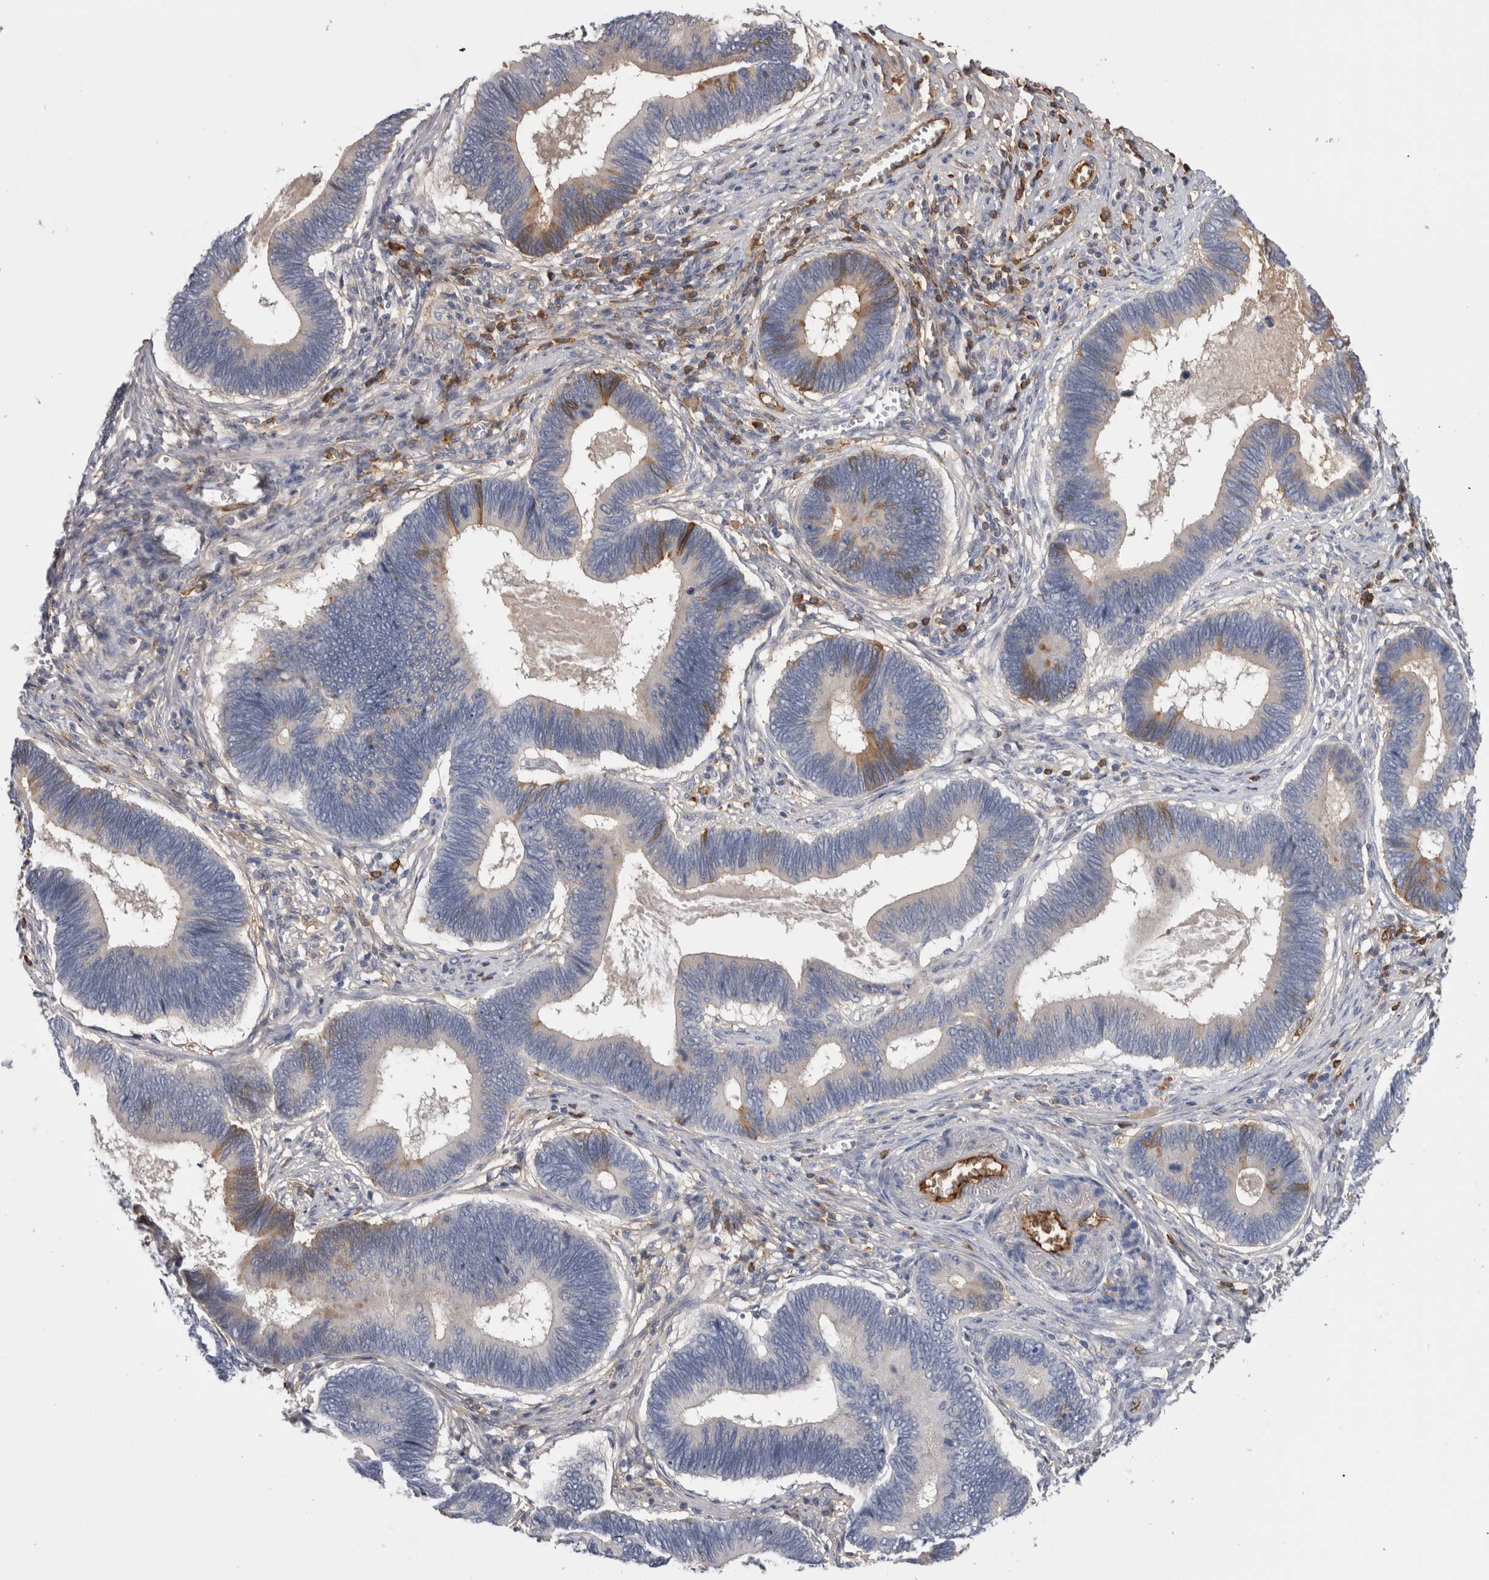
{"staining": {"intensity": "moderate", "quantity": "<25%", "location": "cytoplasmic/membranous"}, "tissue": "pancreatic cancer", "cell_type": "Tumor cells", "image_type": "cancer", "snomed": [{"axis": "morphology", "description": "Adenocarcinoma, NOS"}, {"axis": "topography", "description": "Pancreas"}], "caption": "A high-resolution histopathology image shows immunohistochemistry (IHC) staining of adenocarcinoma (pancreatic), which displays moderate cytoplasmic/membranous positivity in about <25% of tumor cells. (DAB IHC with brightfield microscopy, high magnification).", "gene": "TBCE", "patient": {"sex": "female", "age": 70}}